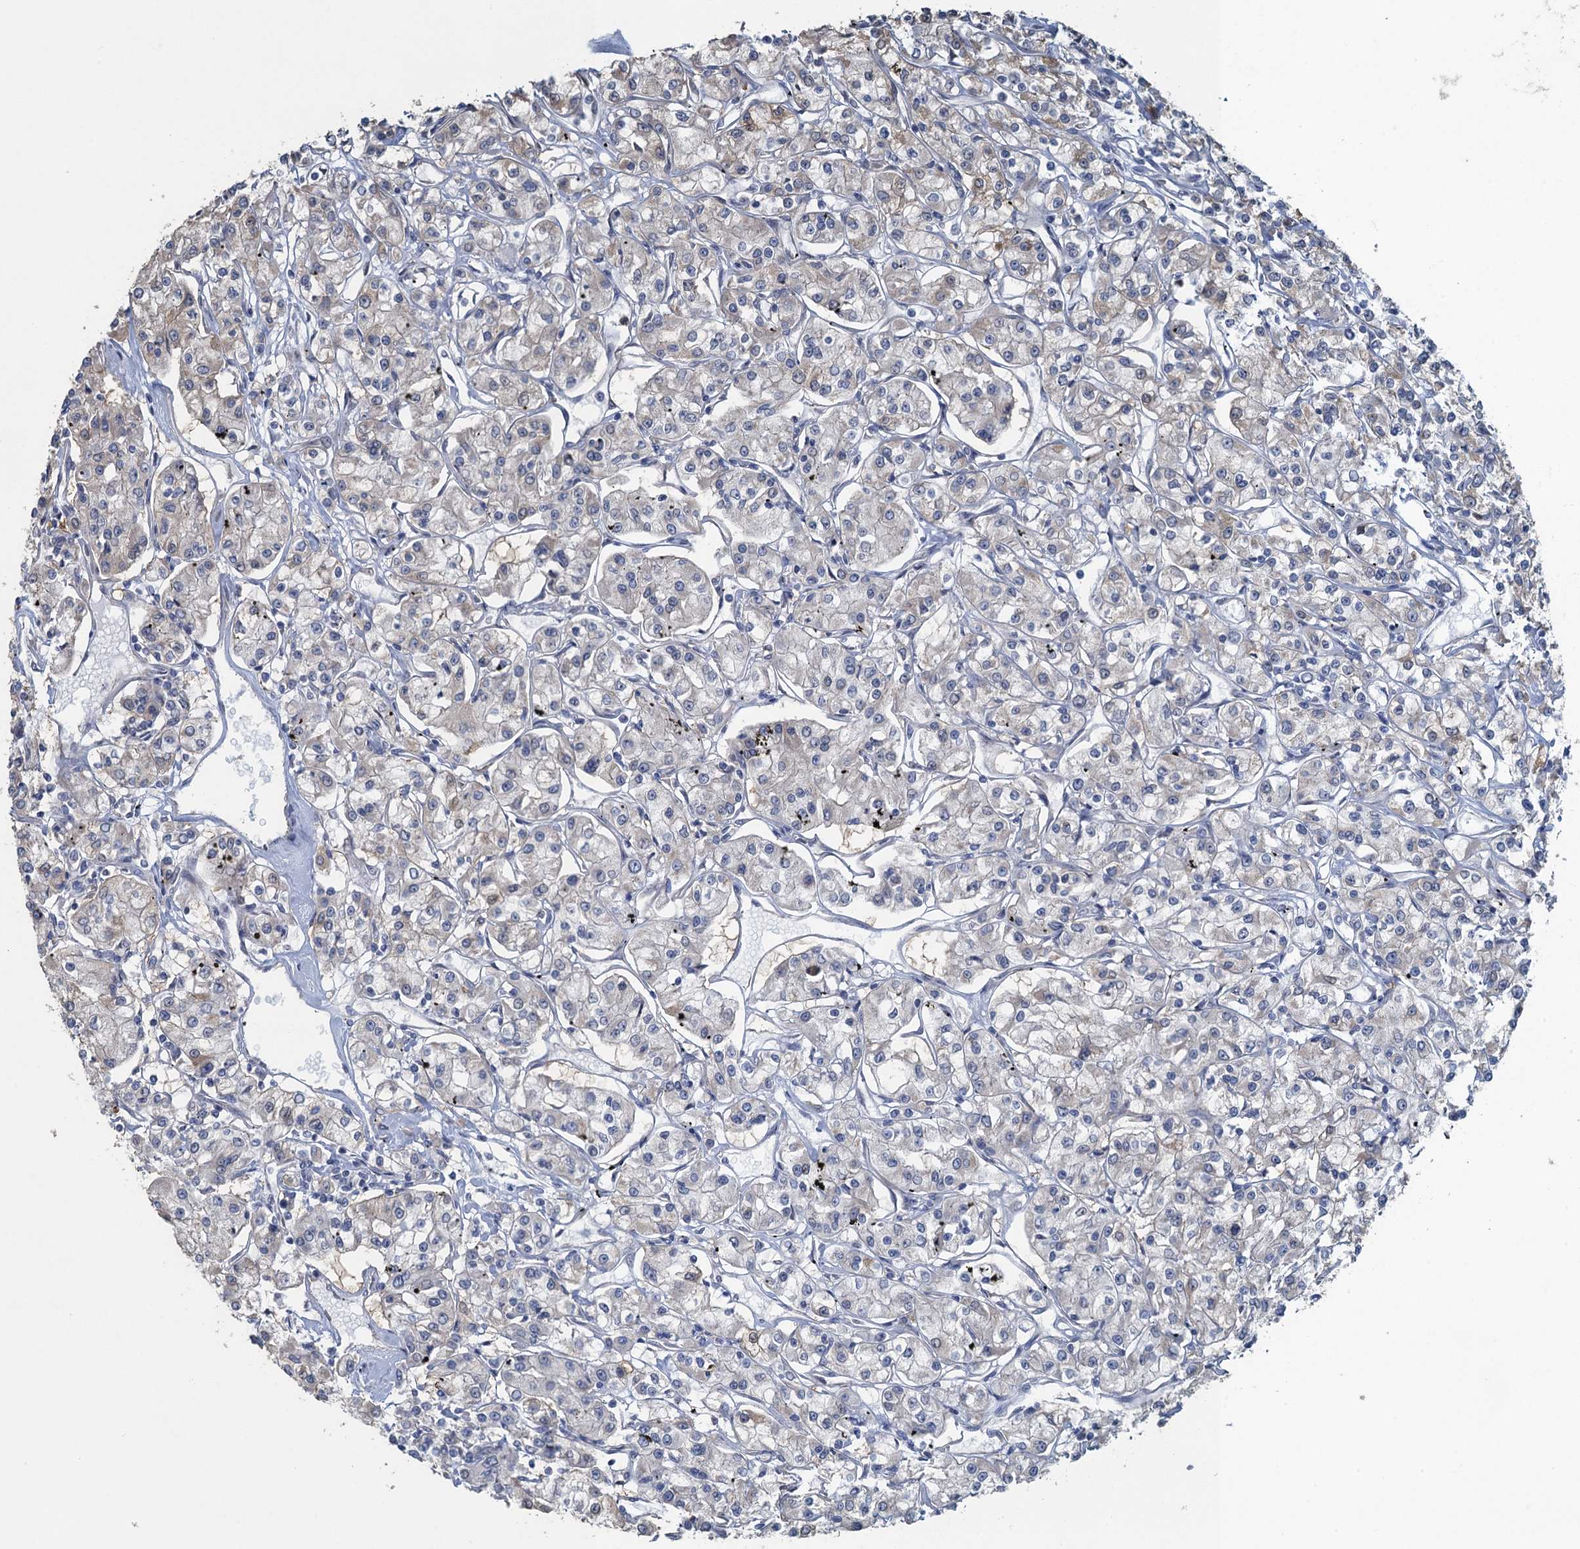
{"staining": {"intensity": "negative", "quantity": "none", "location": "none"}, "tissue": "renal cancer", "cell_type": "Tumor cells", "image_type": "cancer", "snomed": [{"axis": "morphology", "description": "Adenocarcinoma, NOS"}, {"axis": "topography", "description": "Kidney"}], "caption": "Protein analysis of renal cancer reveals no significant expression in tumor cells.", "gene": "TEX35", "patient": {"sex": "female", "age": 59}}